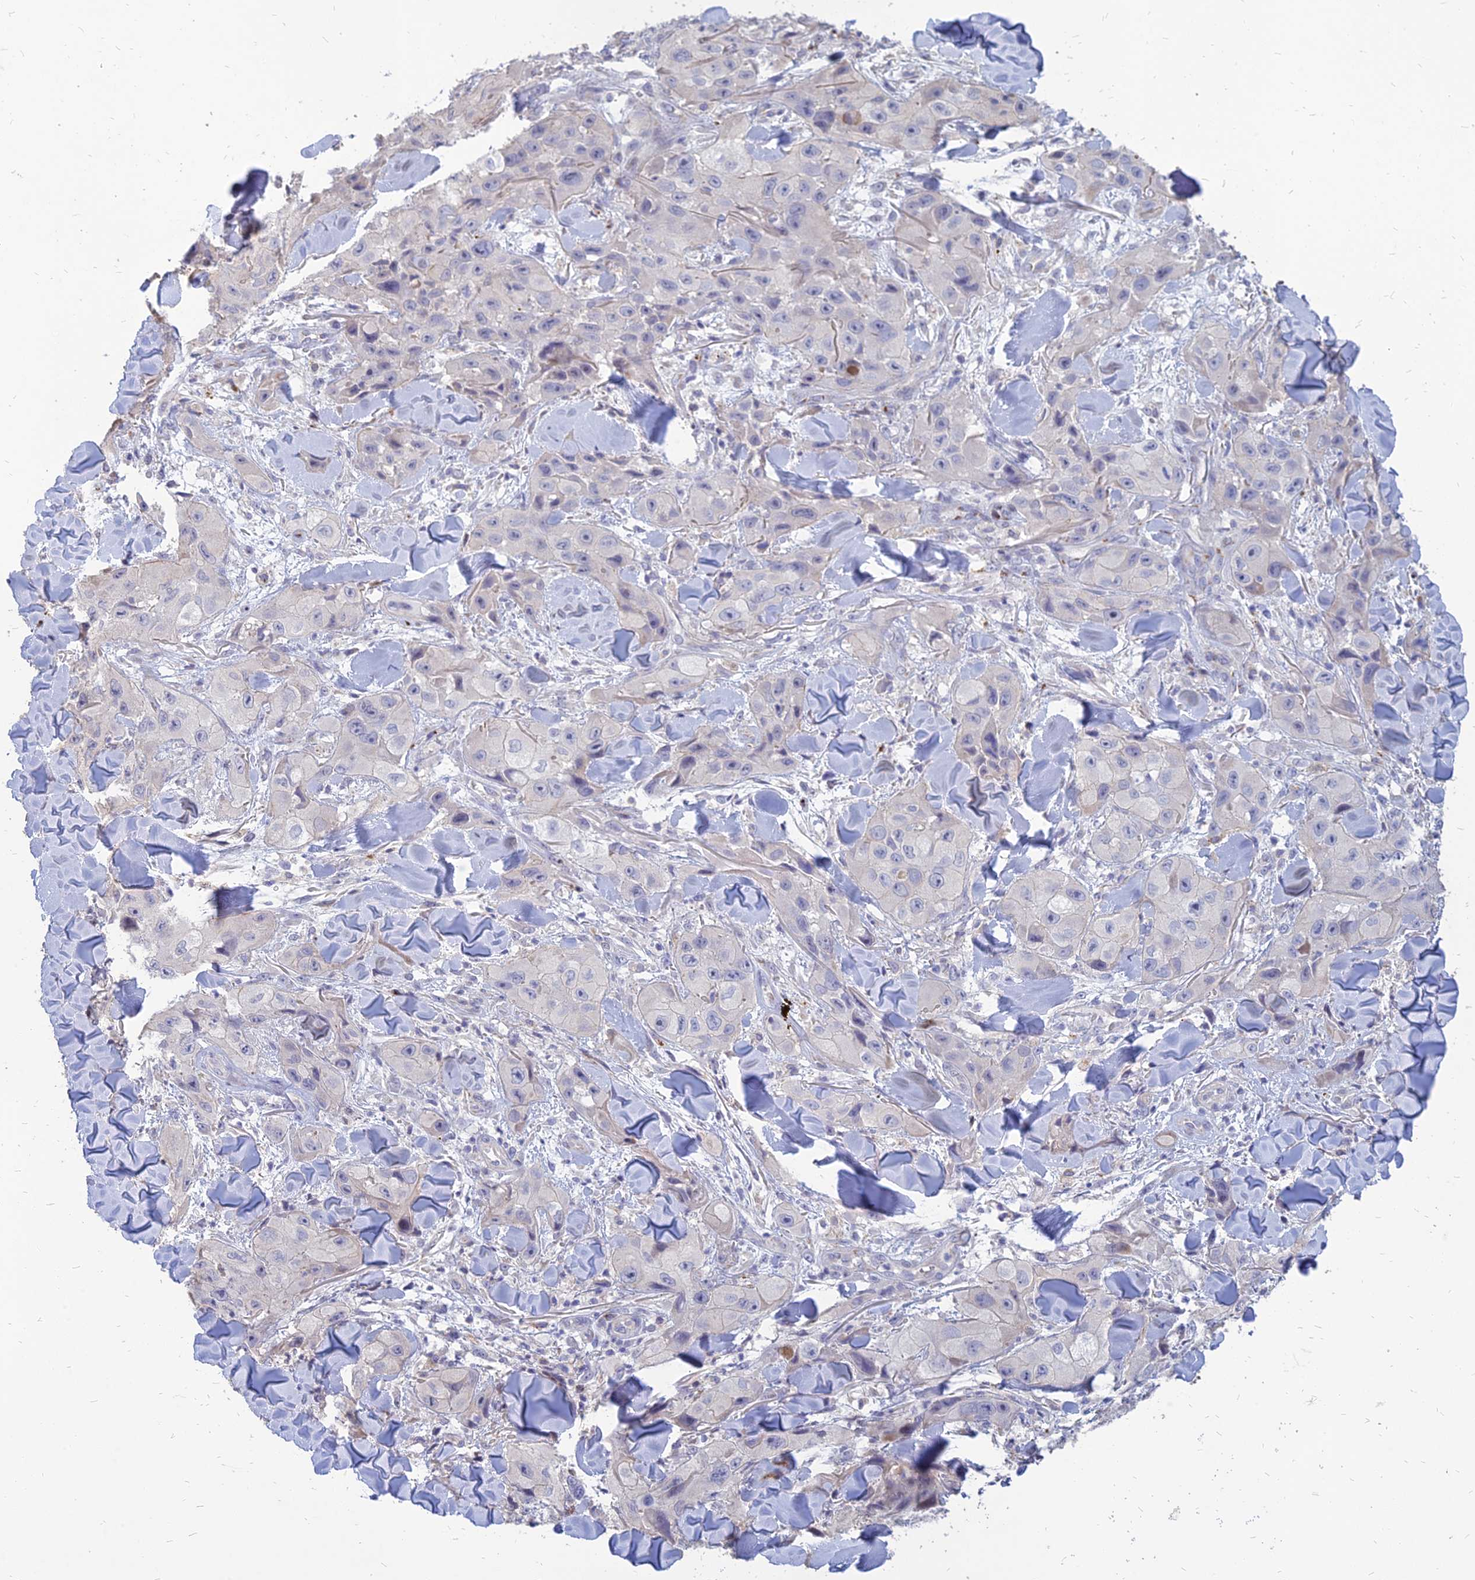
{"staining": {"intensity": "negative", "quantity": "none", "location": "none"}, "tissue": "skin cancer", "cell_type": "Tumor cells", "image_type": "cancer", "snomed": [{"axis": "morphology", "description": "Squamous cell carcinoma, NOS"}, {"axis": "topography", "description": "Skin"}, {"axis": "topography", "description": "Subcutis"}], "caption": "Immunohistochemical staining of skin squamous cell carcinoma demonstrates no significant staining in tumor cells. (DAB (3,3'-diaminobenzidine) immunohistochemistry (IHC) visualized using brightfield microscopy, high magnification).", "gene": "ST3GAL6", "patient": {"sex": "male", "age": 73}}